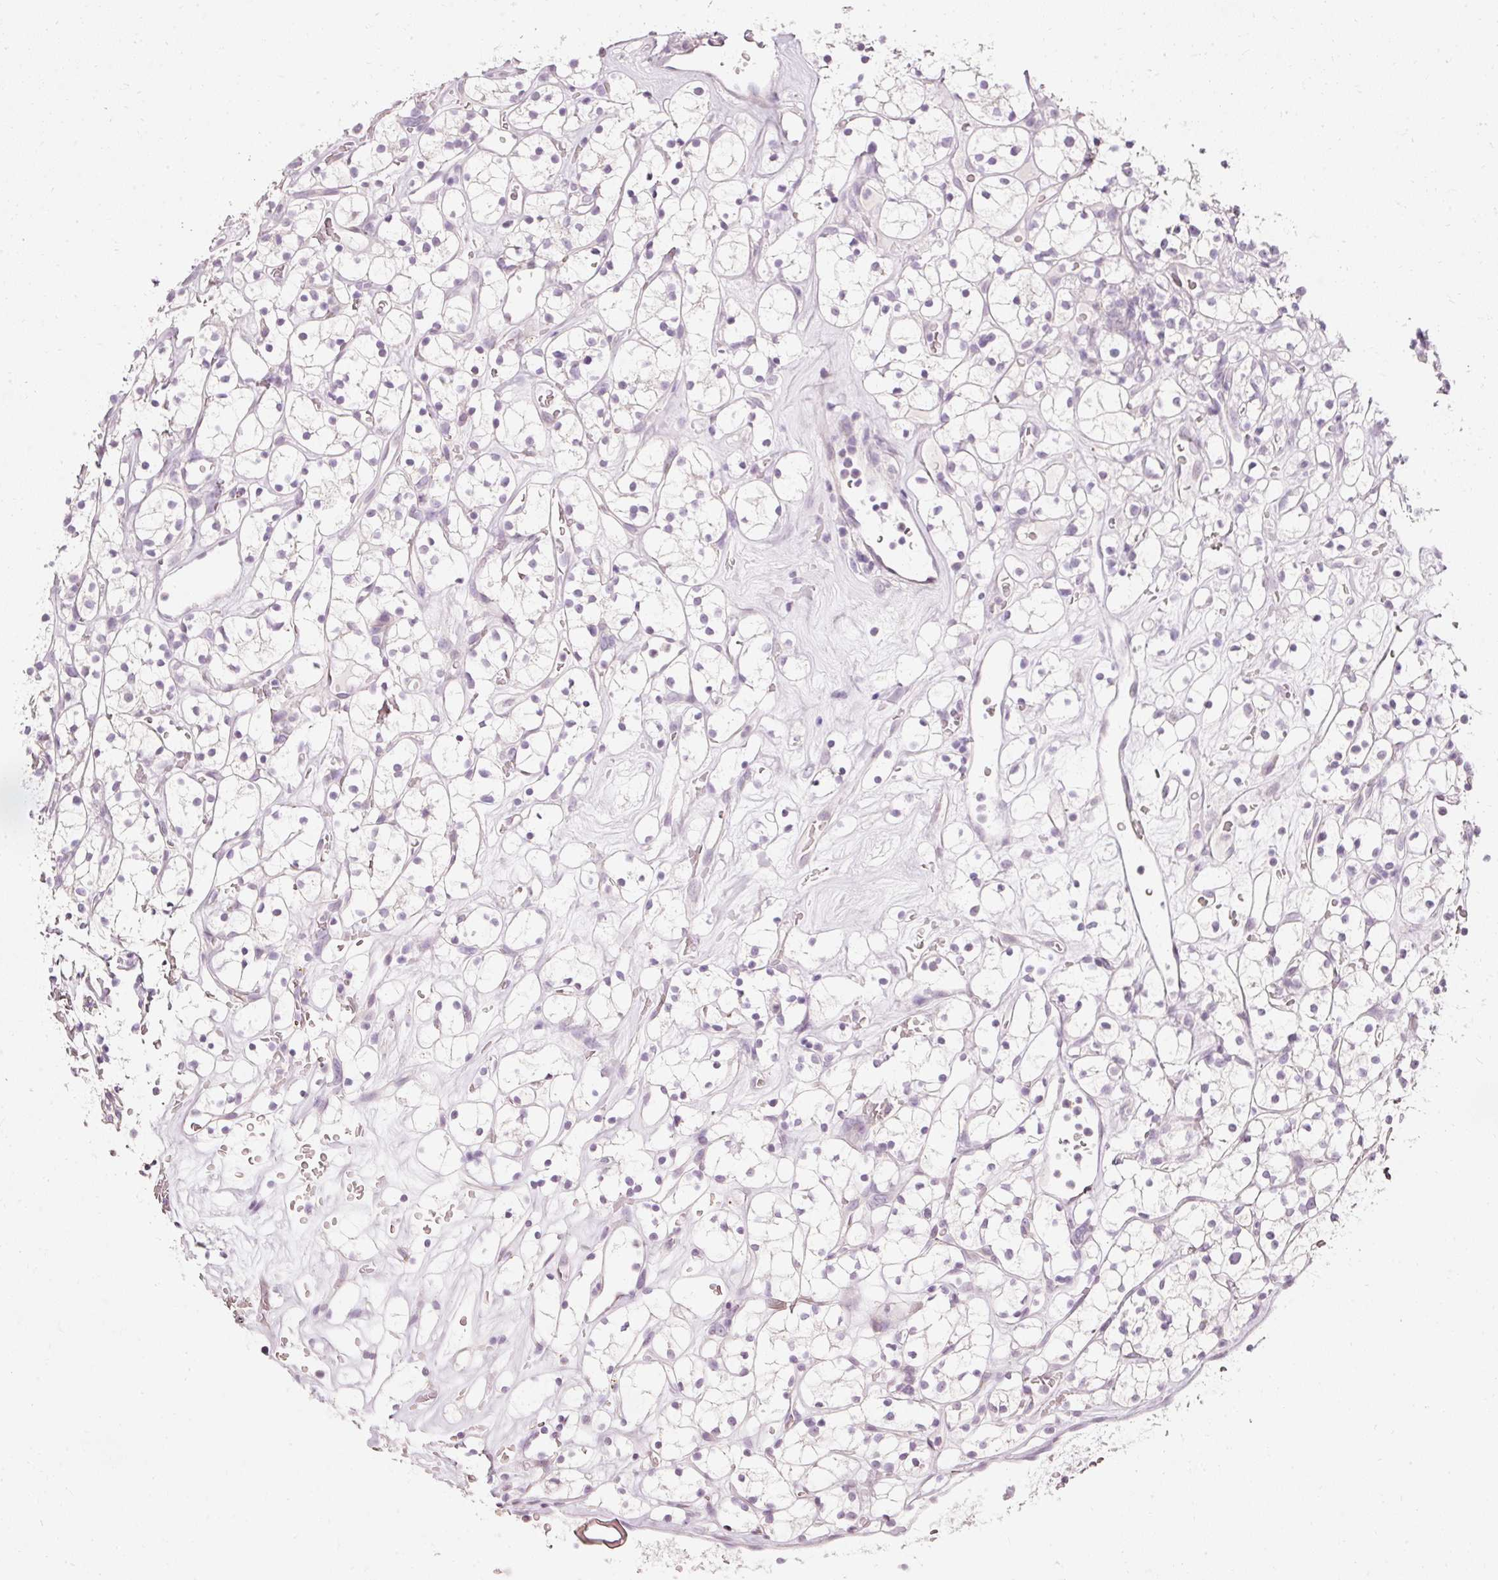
{"staining": {"intensity": "negative", "quantity": "none", "location": "none"}, "tissue": "renal cancer", "cell_type": "Tumor cells", "image_type": "cancer", "snomed": [{"axis": "morphology", "description": "Adenocarcinoma, NOS"}, {"axis": "topography", "description": "Kidney"}], "caption": "Tumor cells are negative for protein expression in human renal cancer (adenocarcinoma).", "gene": "ELAVL3", "patient": {"sex": "female", "age": 64}}